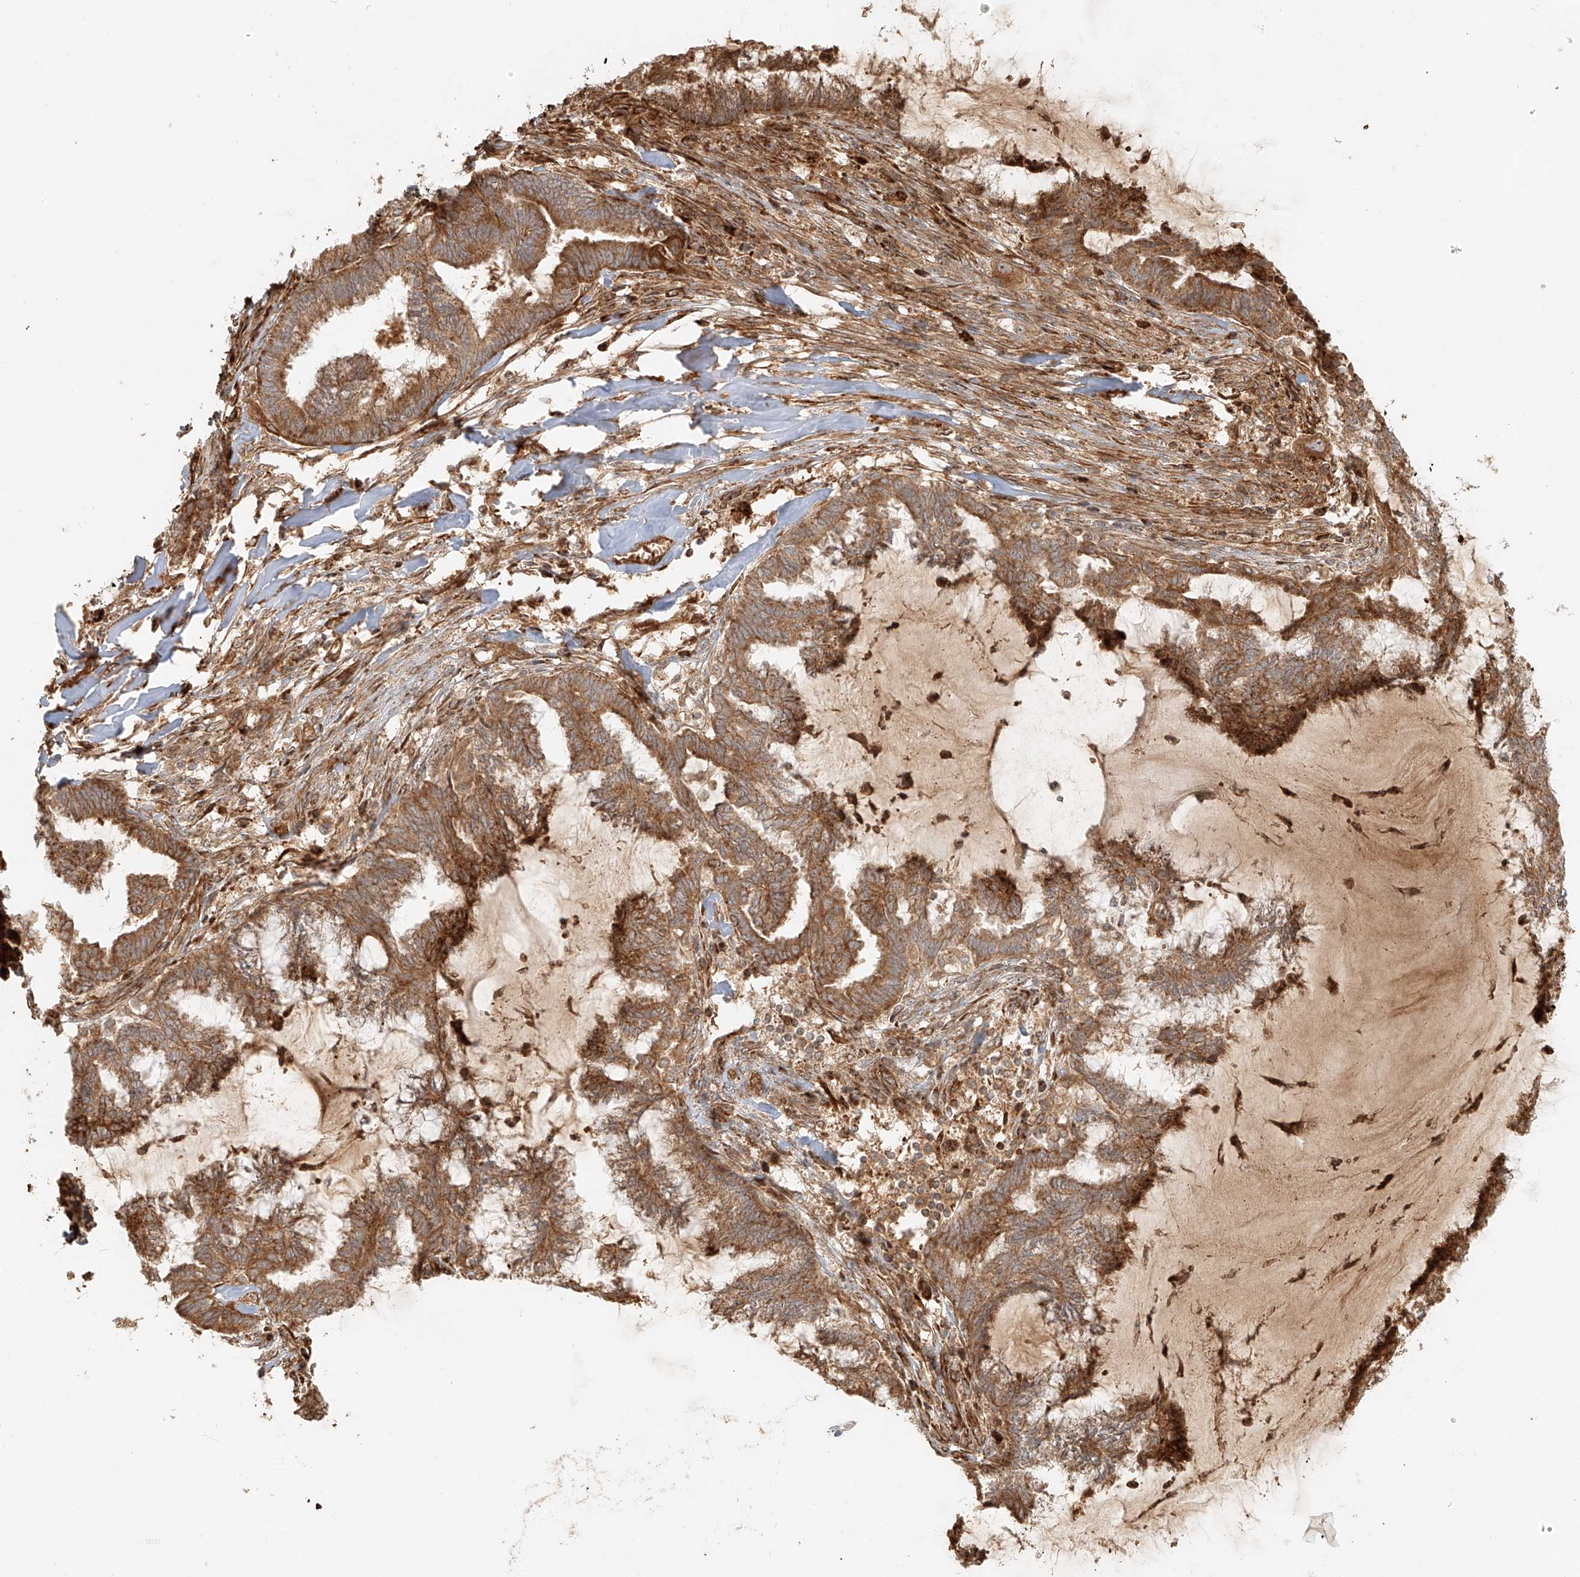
{"staining": {"intensity": "moderate", "quantity": ">75%", "location": "cytoplasmic/membranous"}, "tissue": "endometrial cancer", "cell_type": "Tumor cells", "image_type": "cancer", "snomed": [{"axis": "morphology", "description": "Adenocarcinoma, NOS"}, {"axis": "topography", "description": "Endometrium"}], "caption": "Adenocarcinoma (endometrial) stained with a protein marker reveals moderate staining in tumor cells.", "gene": "MIPEP", "patient": {"sex": "female", "age": 86}}